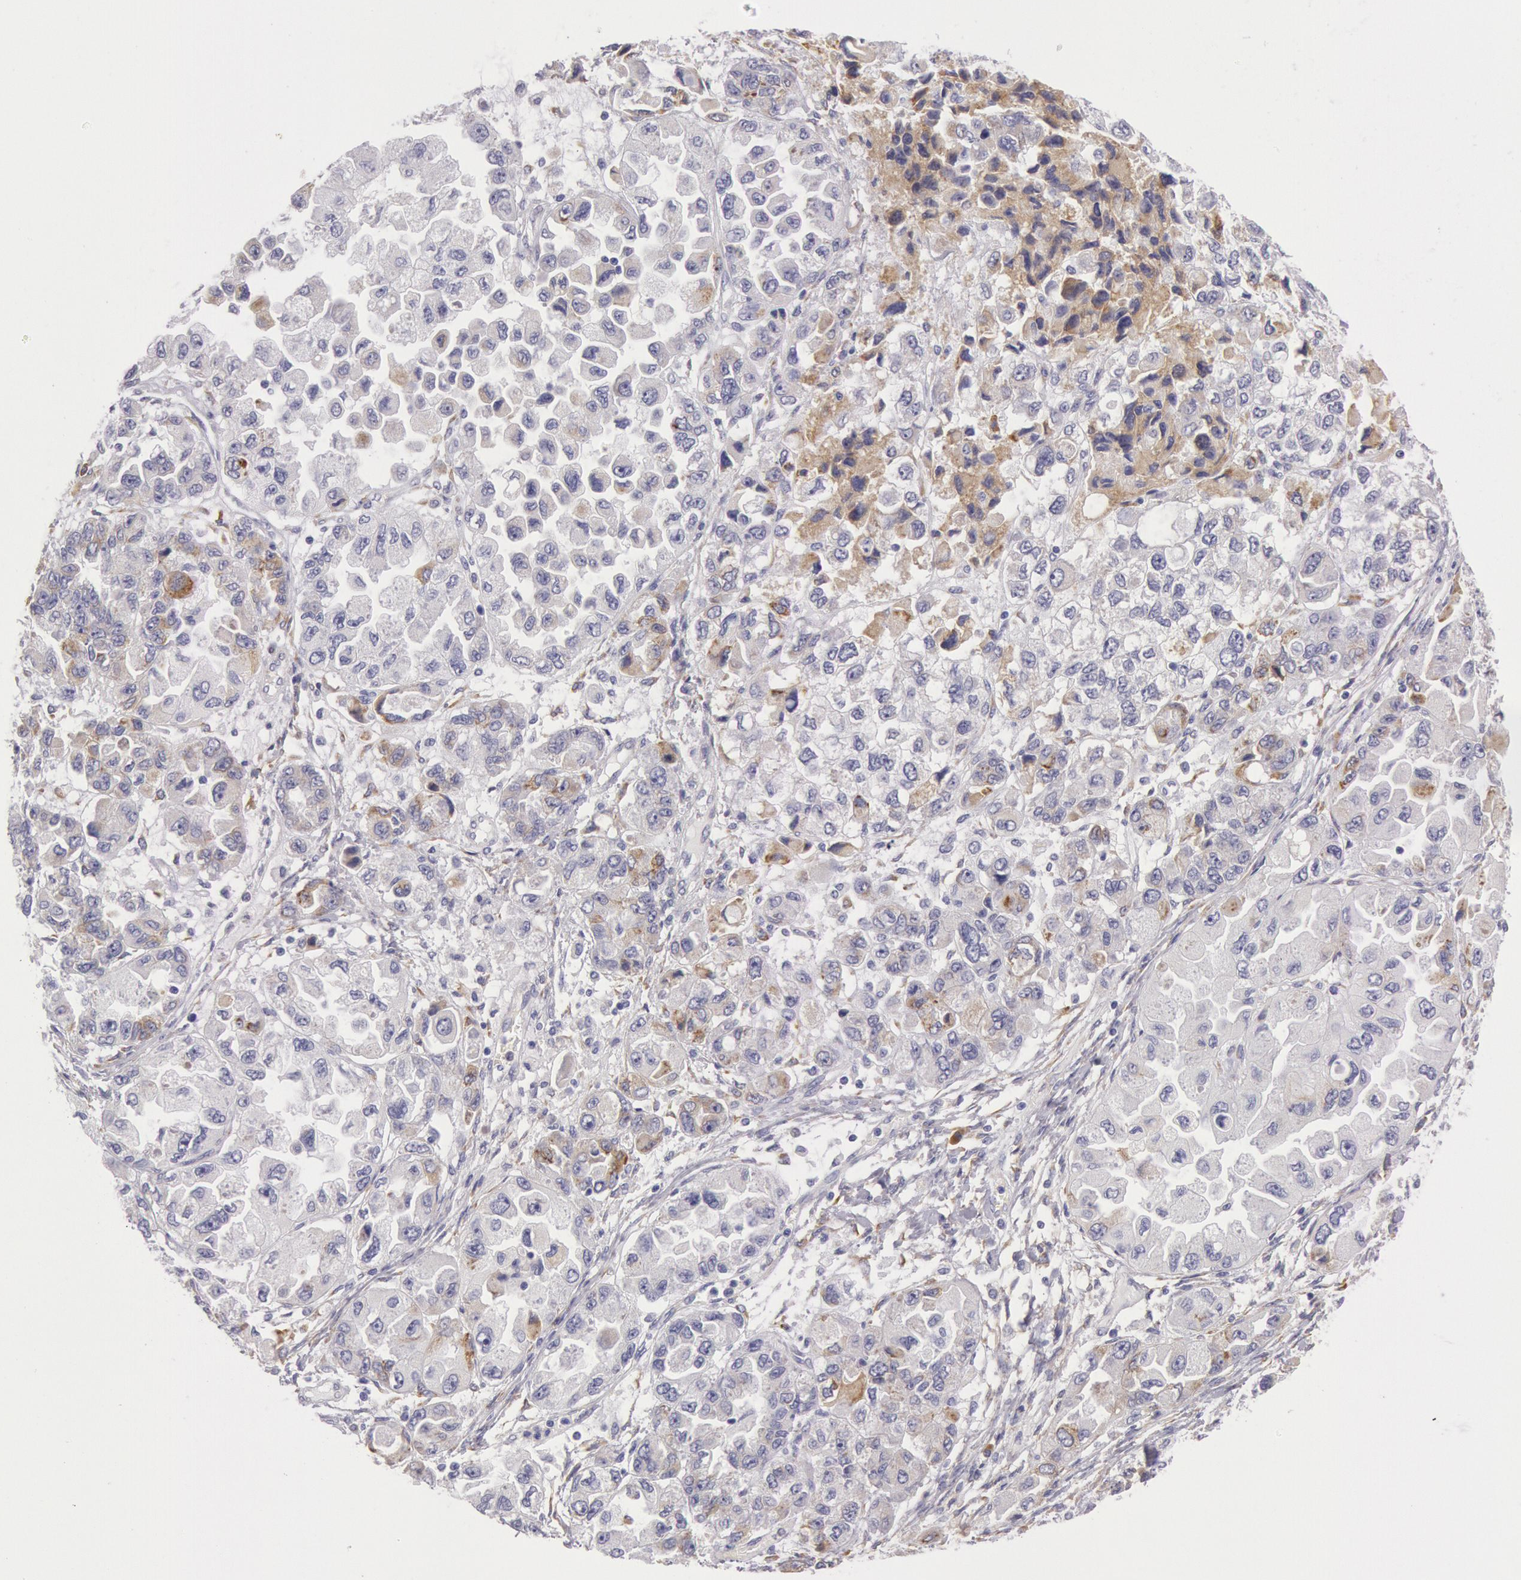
{"staining": {"intensity": "weak", "quantity": "25%-75%", "location": "cytoplasmic/membranous"}, "tissue": "ovarian cancer", "cell_type": "Tumor cells", "image_type": "cancer", "snomed": [{"axis": "morphology", "description": "Cystadenocarcinoma, serous, NOS"}, {"axis": "topography", "description": "Ovary"}], "caption": "This is an image of immunohistochemistry staining of ovarian cancer (serous cystadenocarcinoma), which shows weak staining in the cytoplasmic/membranous of tumor cells.", "gene": "CIDEB", "patient": {"sex": "female", "age": 84}}